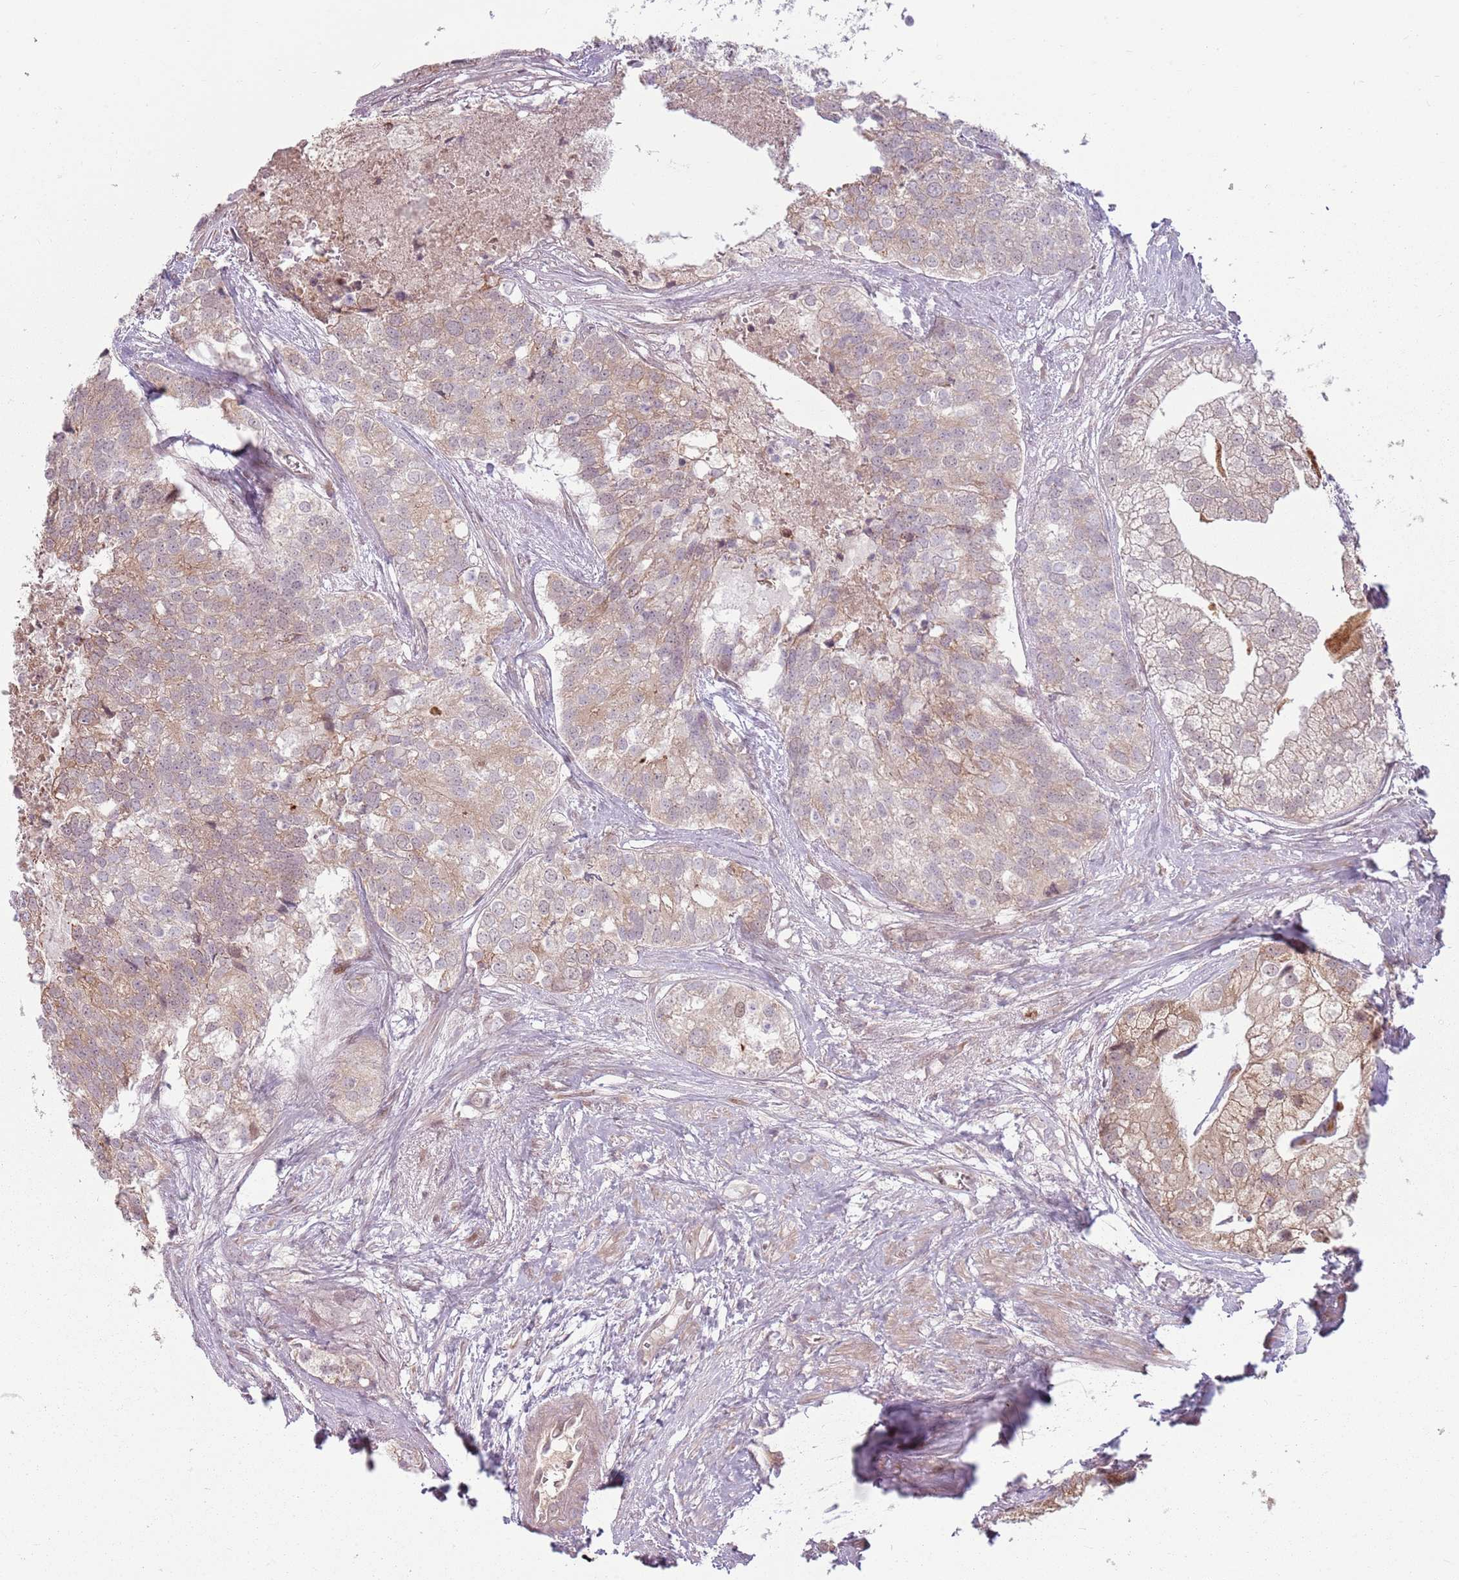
{"staining": {"intensity": "weak", "quantity": "25%-75%", "location": "cytoplasmic/membranous"}, "tissue": "prostate cancer", "cell_type": "Tumor cells", "image_type": "cancer", "snomed": [{"axis": "morphology", "description": "Adenocarcinoma, High grade"}, {"axis": "topography", "description": "Prostate"}], "caption": "A brown stain shows weak cytoplasmic/membranous staining of a protein in prostate cancer tumor cells. (Brightfield microscopy of DAB IHC at high magnification).", "gene": "ADGRG1", "patient": {"sex": "male", "age": 62}}